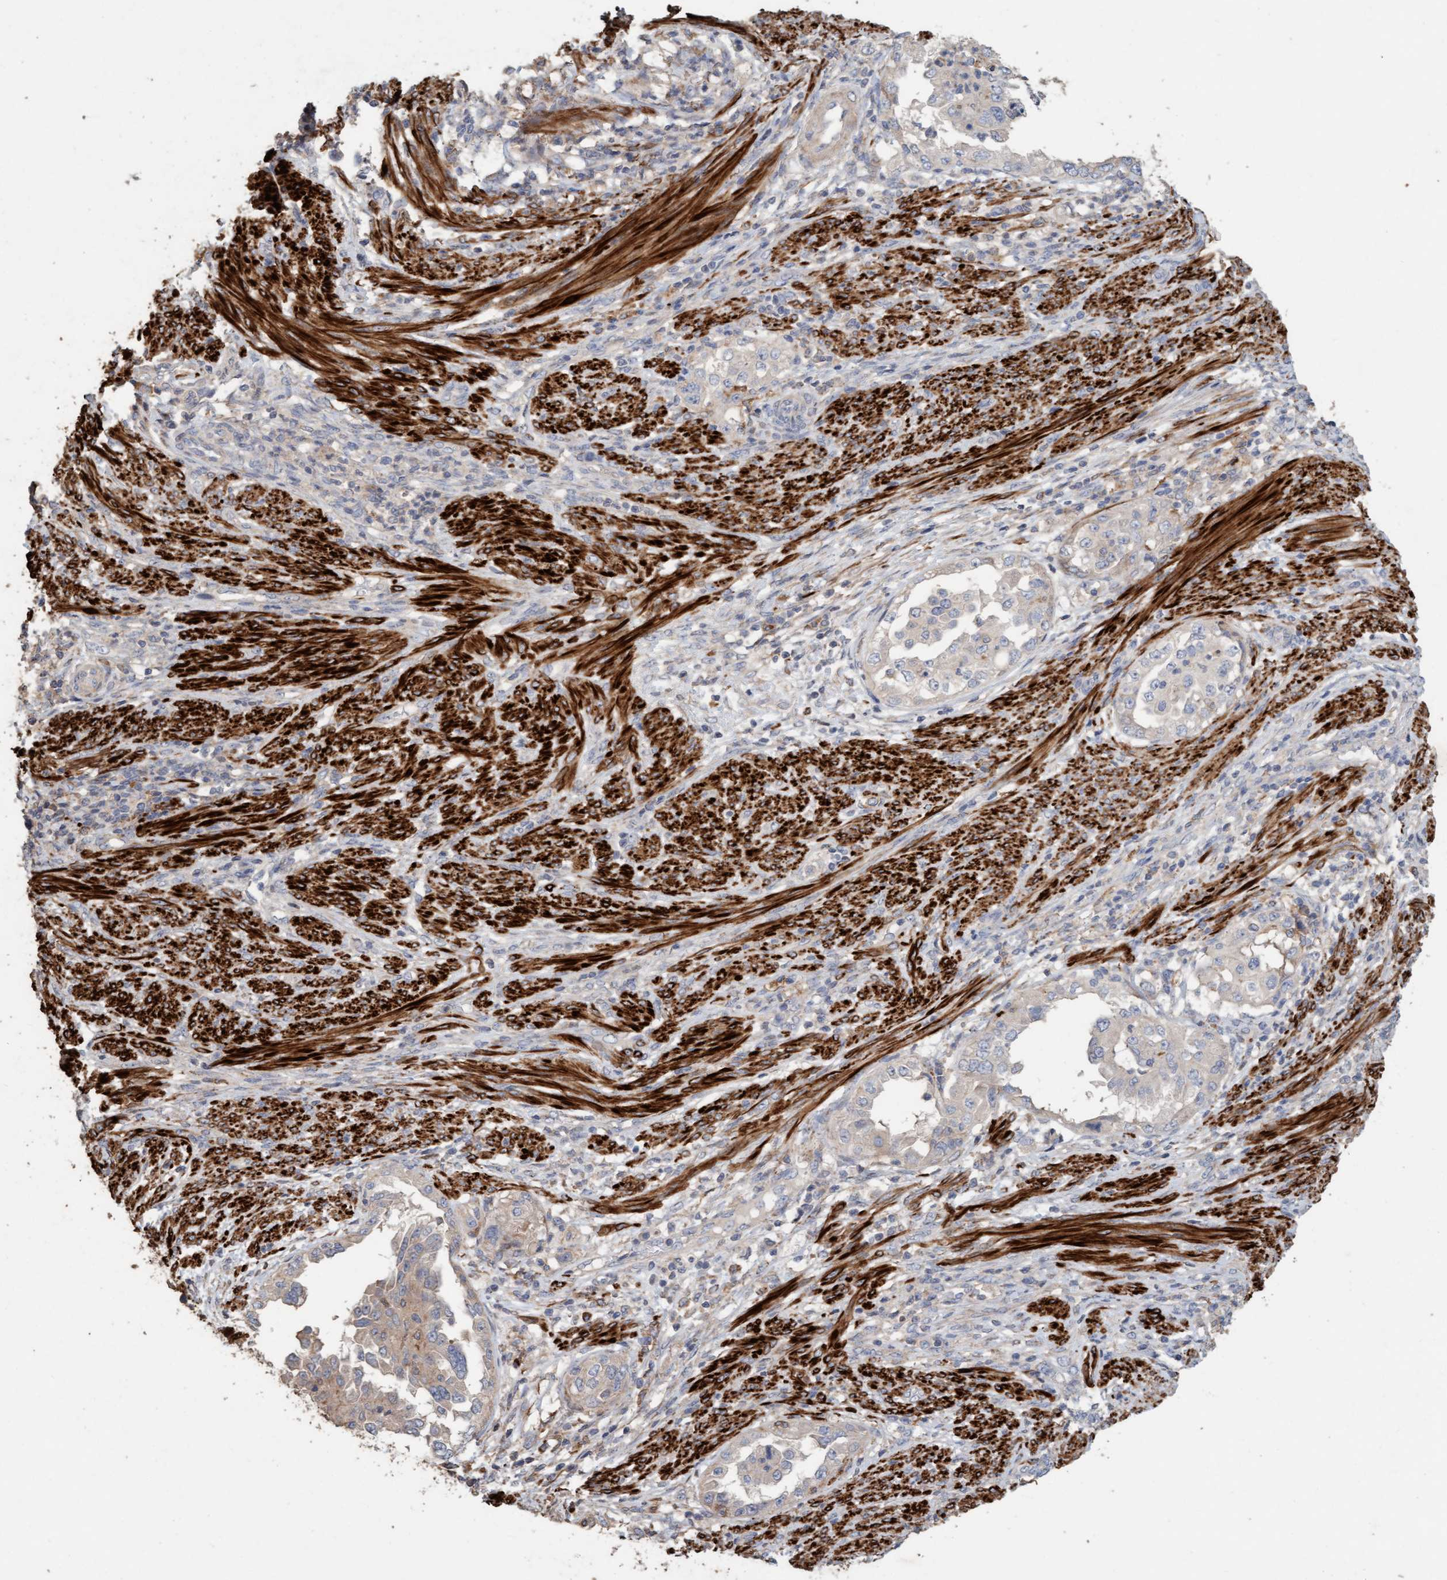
{"staining": {"intensity": "weak", "quantity": "<25%", "location": "cytoplasmic/membranous"}, "tissue": "endometrial cancer", "cell_type": "Tumor cells", "image_type": "cancer", "snomed": [{"axis": "morphology", "description": "Adenocarcinoma, NOS"}, {"axis": "topography", "description": "Endometrium"}], "caption": "There is no significant positivity in tumor cells of adenocarcinoma (endometrial).", "gene": "LONRF1", "patient": {"sex": "female", "age": 85}}